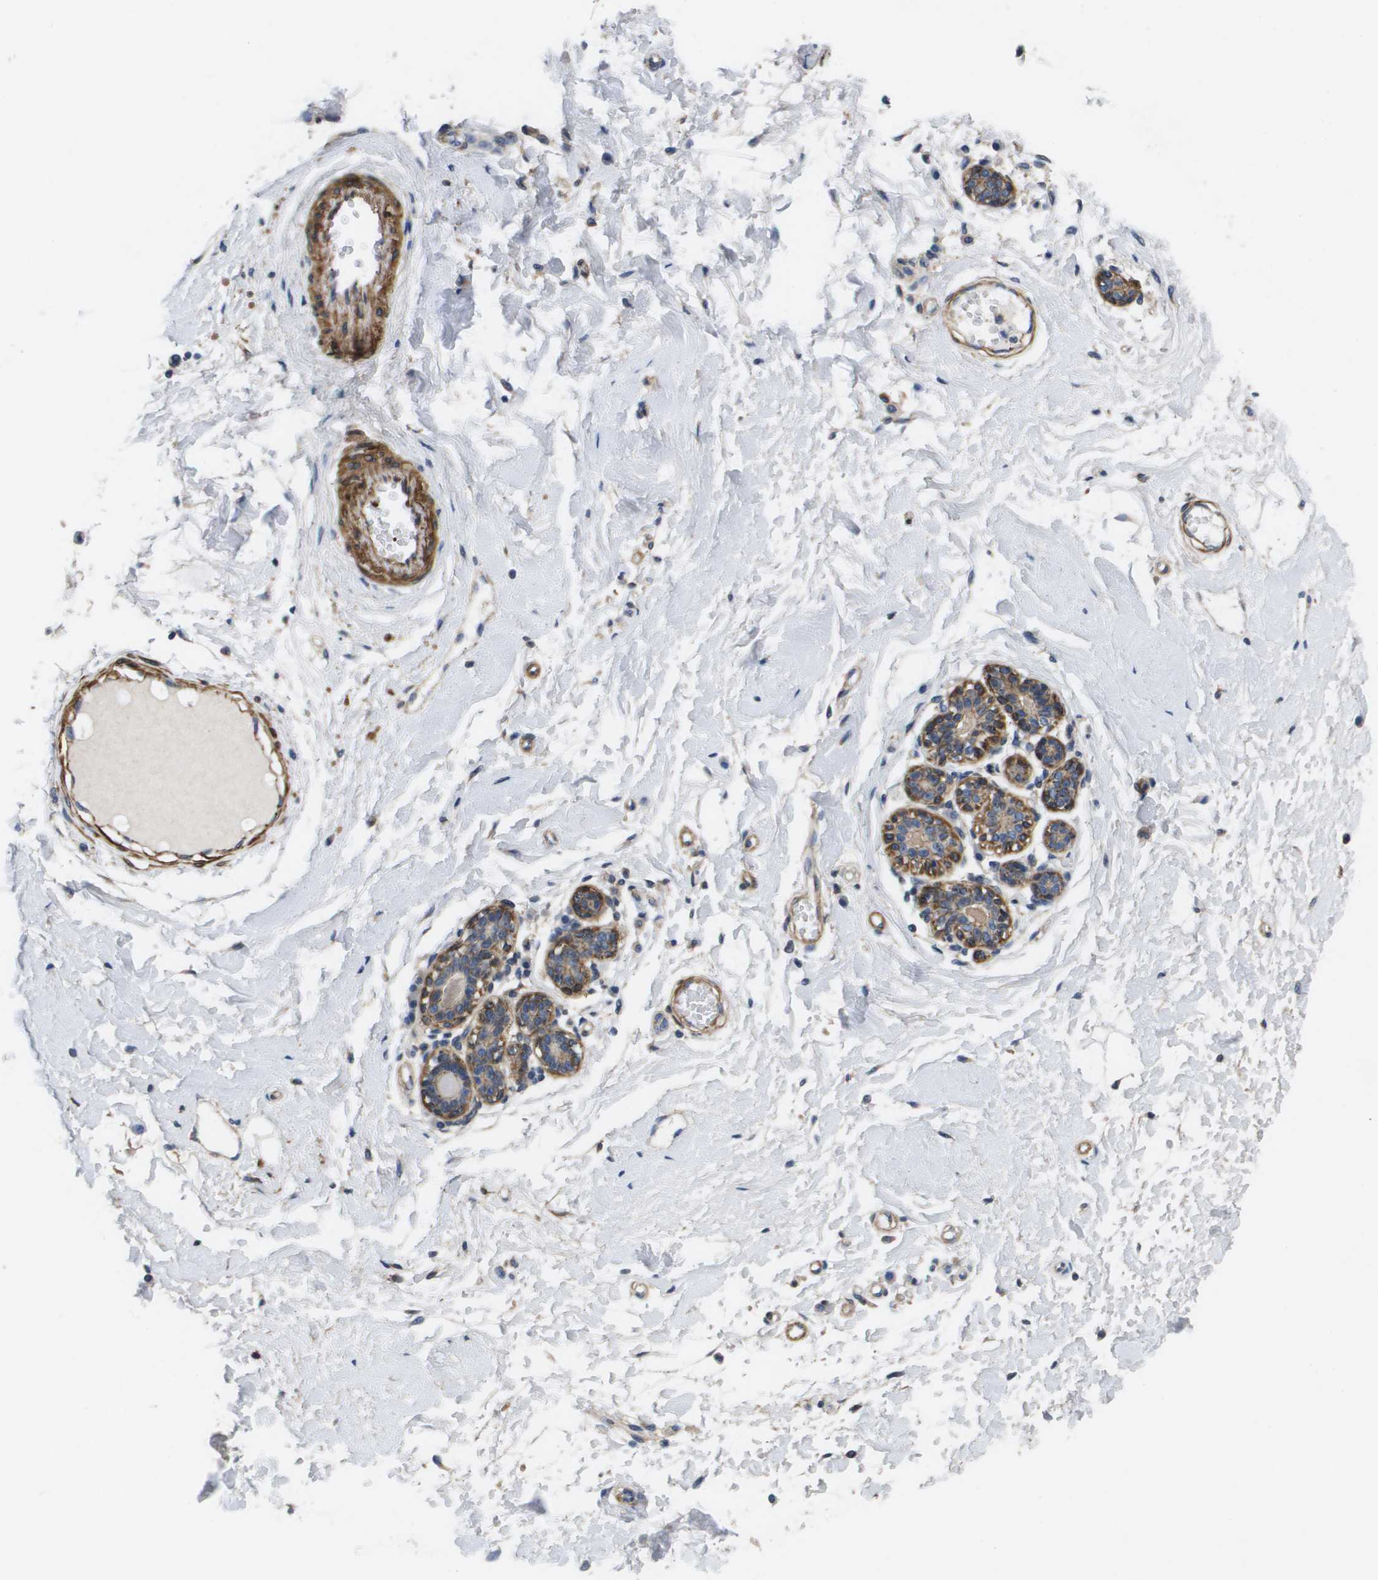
{"staining": {"intensity": "negative", "quantity": "none", "location": "none"}, "tissue": "breast", "cell_type": "Adipocytes", "image_type": "normal", "snomed": [{"axis": "morphology", "description": "Normal tissue, NOS"}, {"axis": "morphology", "description": "Lobular carcinoma"}, {"axis": "topography", "description": "Breast"}], "caption": "Immunohistochemistry (IHC) of benign breast shows no positivity in adipocytes.", "gene": "LPP", "patient": {"sex": "female", "age": 59}}